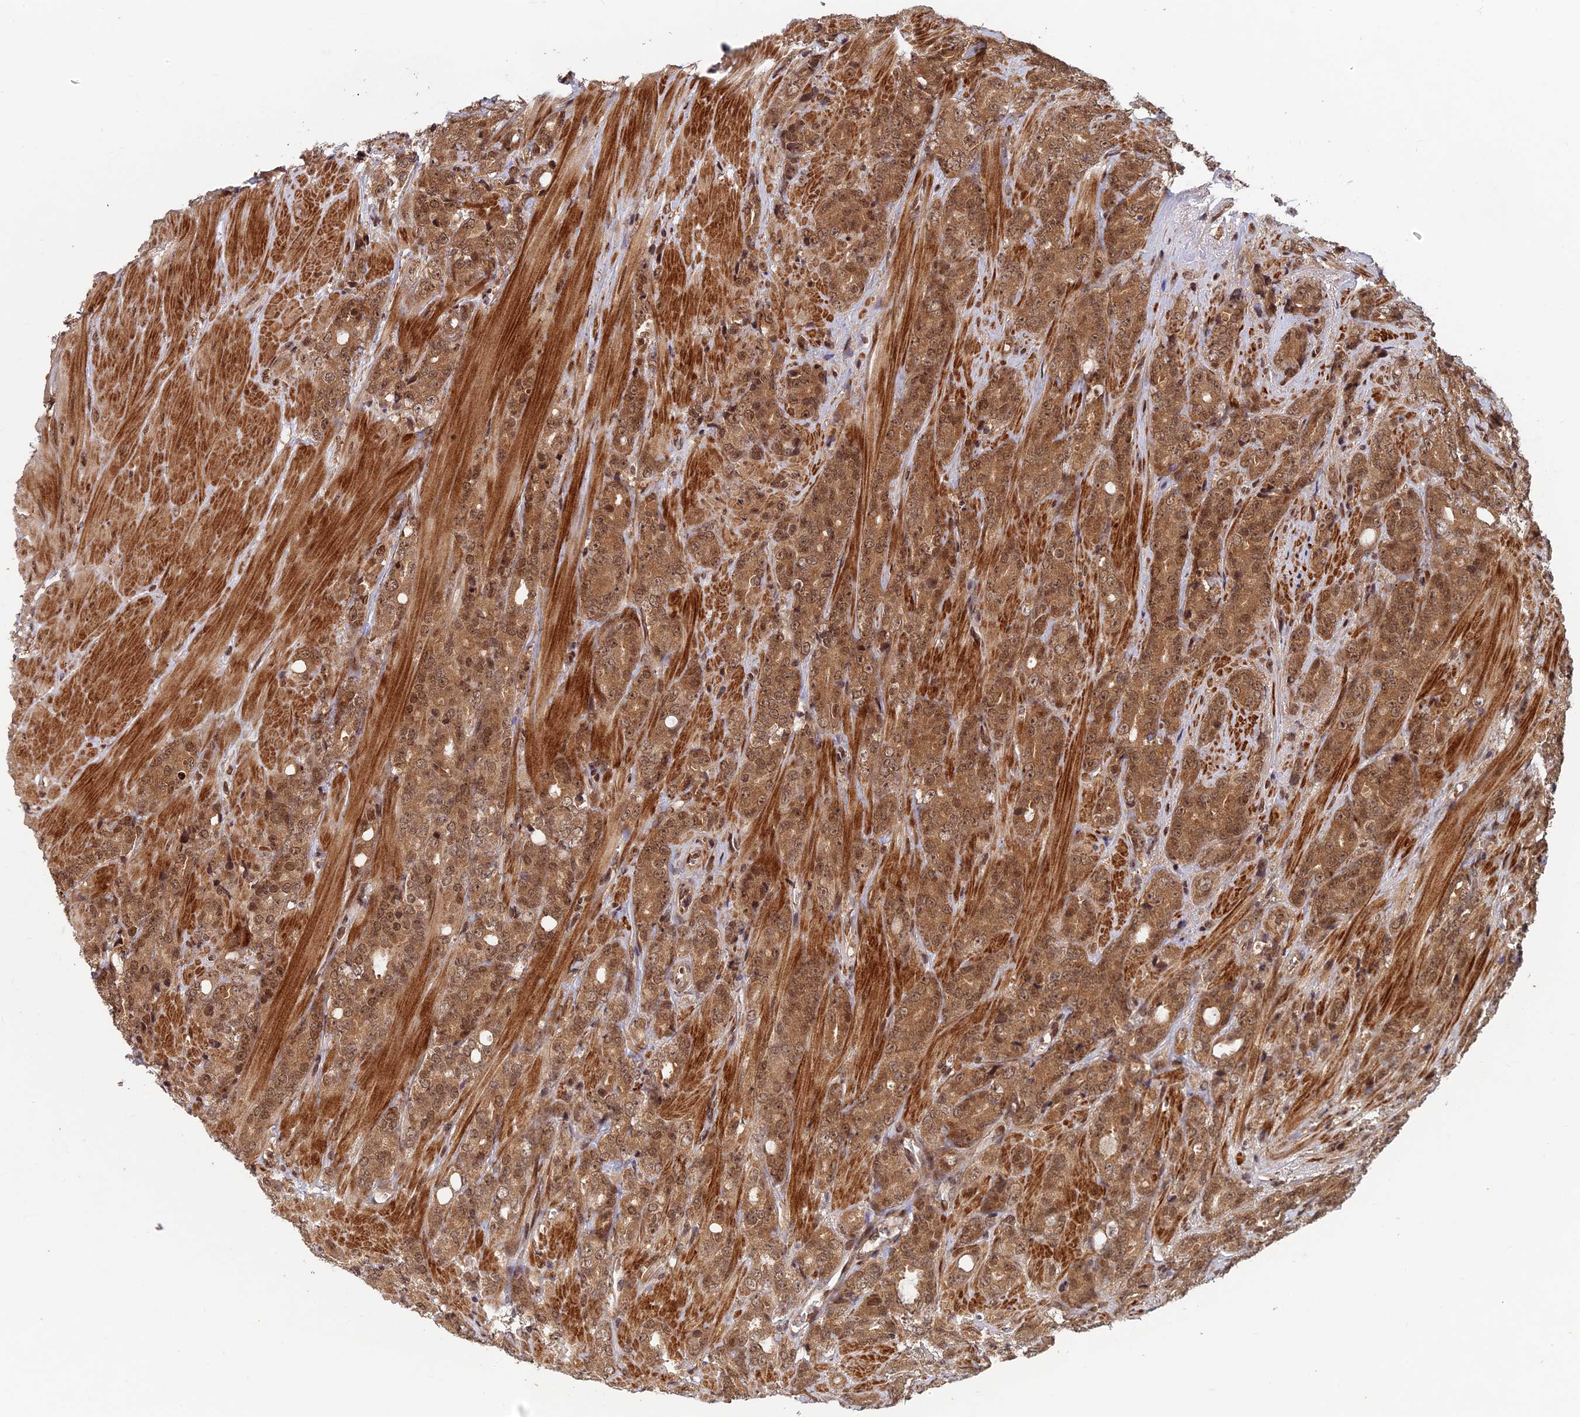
{"staining": {"intensity": "moderate", "quantity": ">75%", "location": "cytoplasmic/membranous,nuclear"}, "tissue": "prostate cancer", "cell_type": "Tumor cells", "image_type": "cancer", "snomed": [{"axis": "morphology", "description": "Adenocarcinoma, High grade"}, {"axis": "topography", "description": "Prostate"}], "caption": "Protein staining of prostate cancer (adenocarcinoma (high-grade)) tissue exhibits moderate cytoplasmic/membranous and nuclear expression in approximately >75% of tumor cells.", "gene": "FAM53C", "patient": {"sex": "male", "age": 62}}